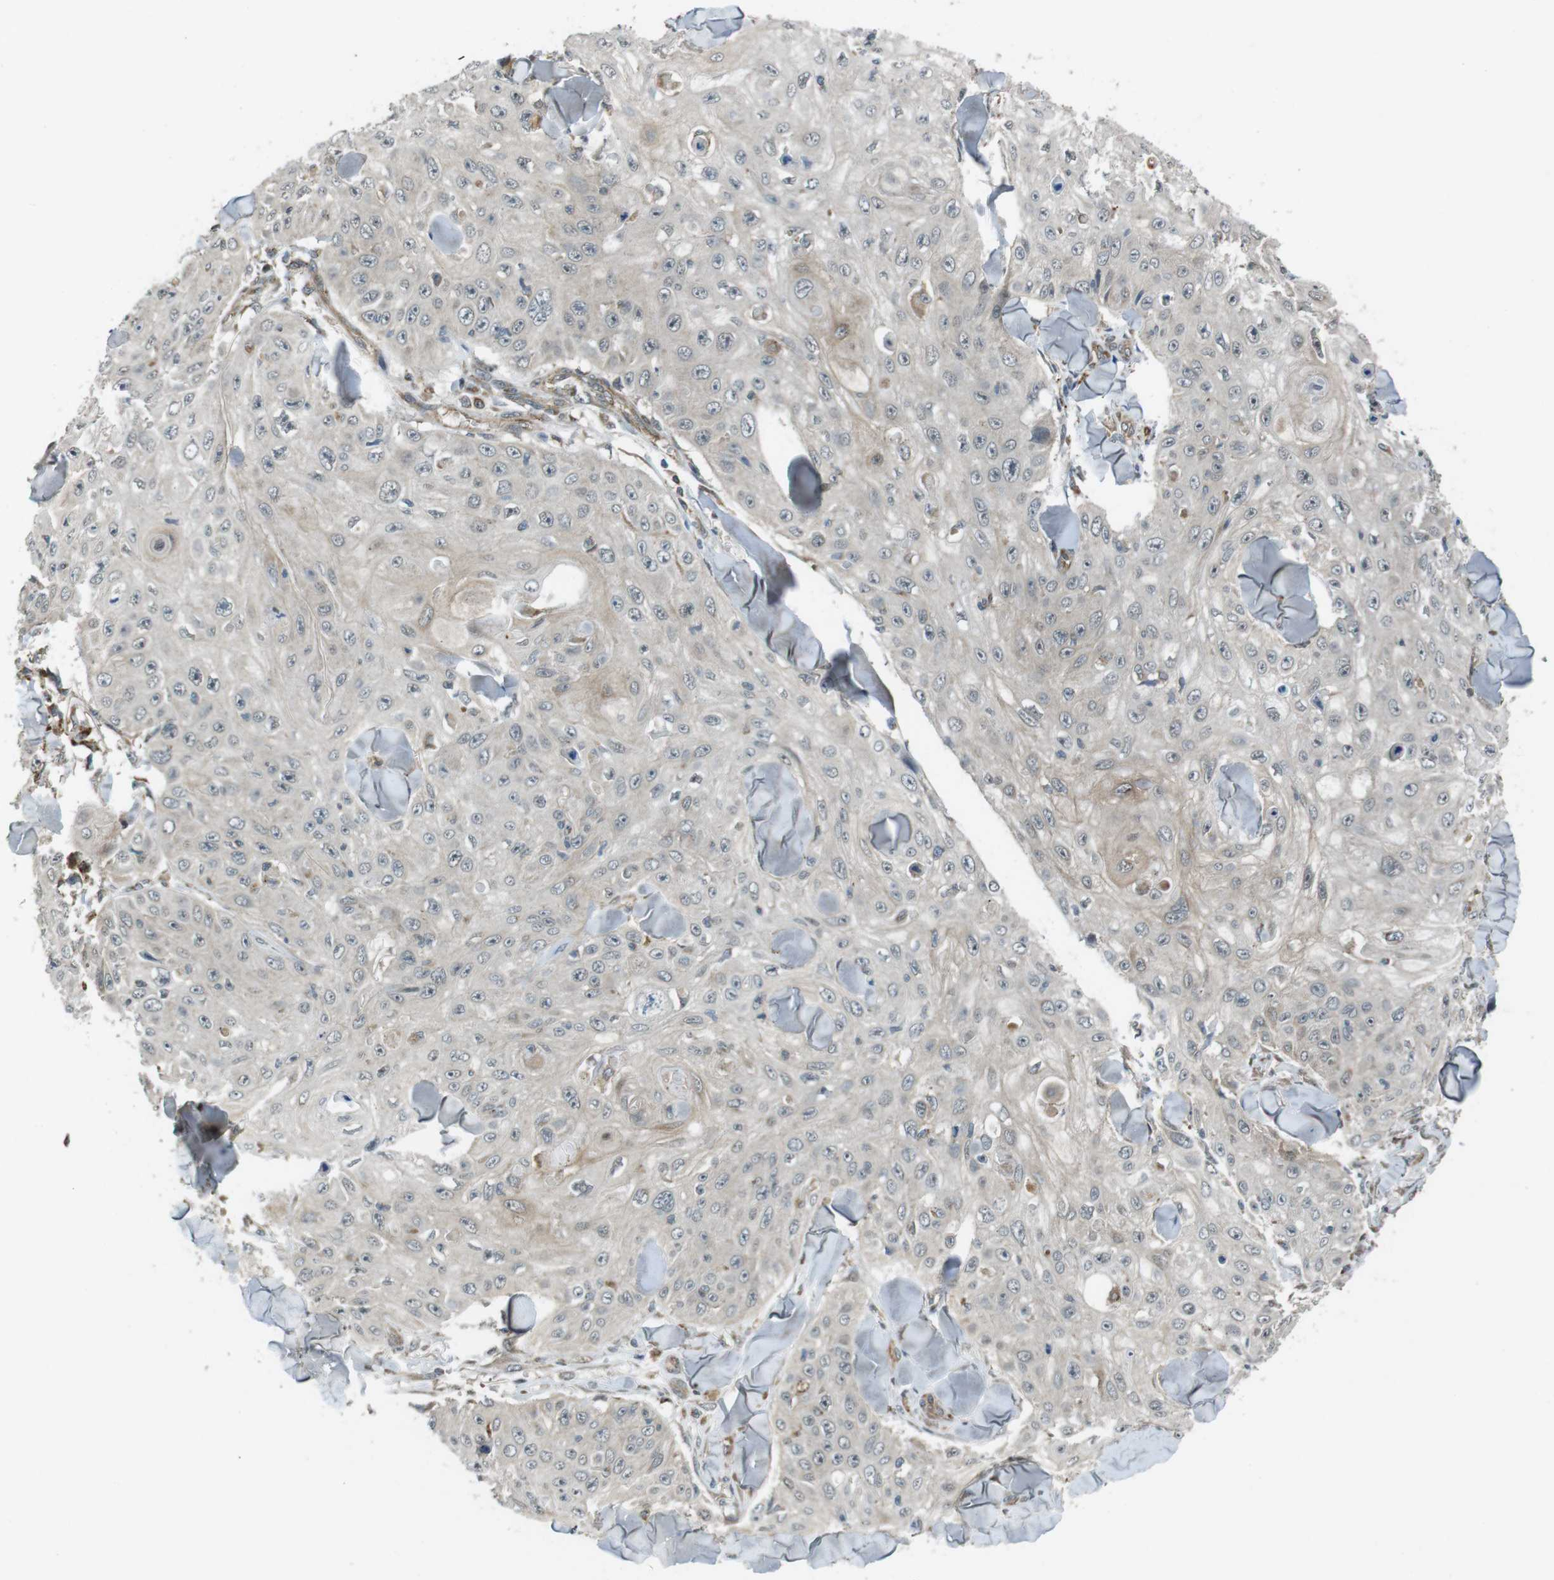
{"staining": {"intensity": "weak", "quantity": "<25%", "location": "cytoplasmic/membranous"}, "tissue": "skin cancer", "cell_type": "Tumor cells", "image_type": "cancer", "snomed": [{"axis": "morphology", "description": "Squamous cell carcinoma, NOS"}, {"axis": "topography", "description": "Skin"}], "caption": "Squamous cell carcinoma (skin) was stained to show a protein in brown. There is no significant staining in tumor cells. The staining is performed using DAB brown chromogen with nuclei counter-stained in using hematoxylin.", "gene": "IFFO2", "patient": {"sex": "male", "age": 86}}